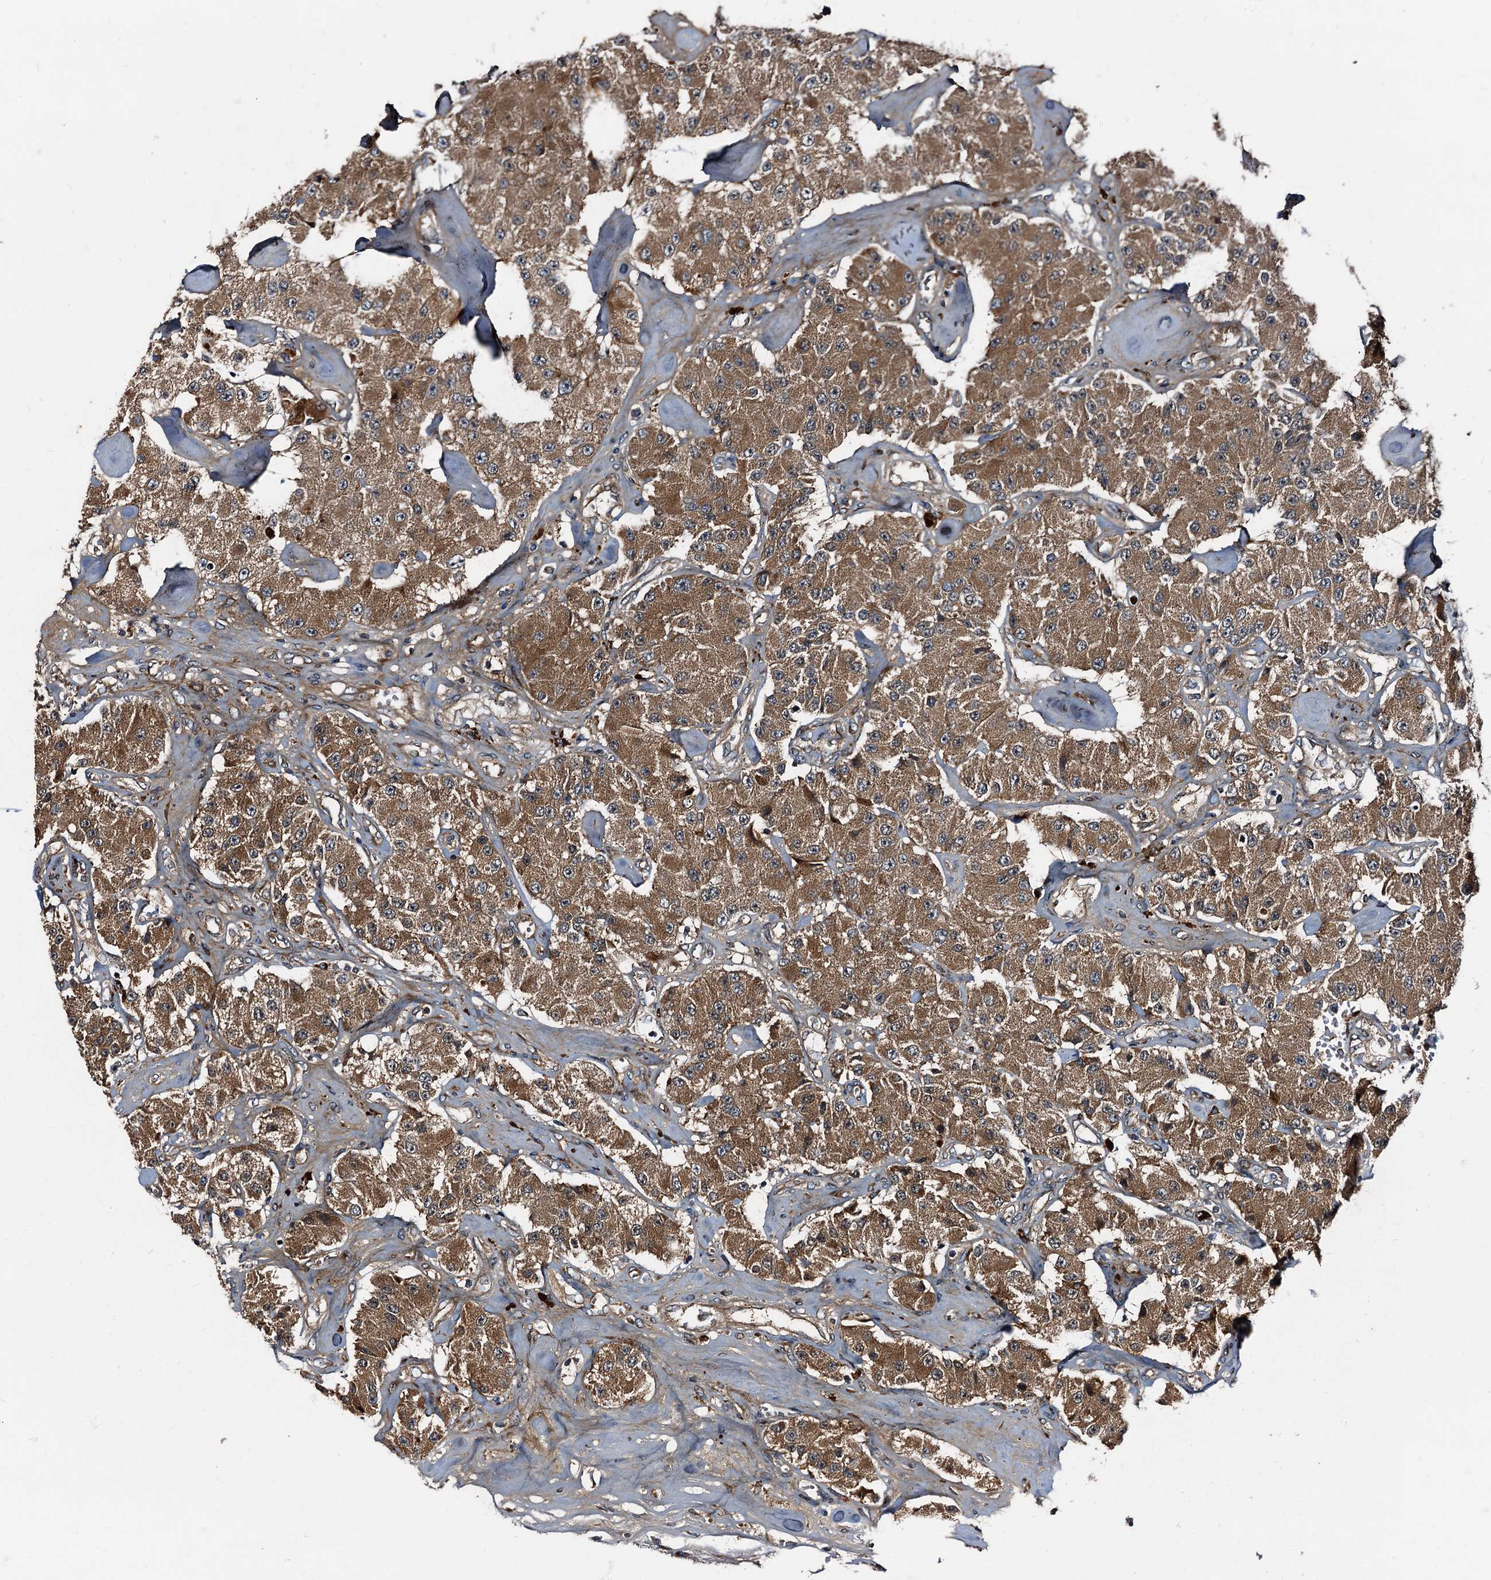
{"staining": {"intensity": "moderate", "quantity": ">75%", "location": "cytoplasmic/membranous"}, "tissue": "carcinoid", "cell_type": "Tumor cells", "image_type": "cancer", "snomed": [{"axis": "morphology", "description": "Carcinoid, malignant, NOS"}, {"axis": "topography", "description": "Pancreas"}], "caption": "This image demonstrates immunohistochemistry staining of human carcinoid, with medium moderate cytoplasmic/membranous positivity in about >75% of tumor cells.", "gene": "PEX5", "patient": {"sex": "male", "age": 41}}